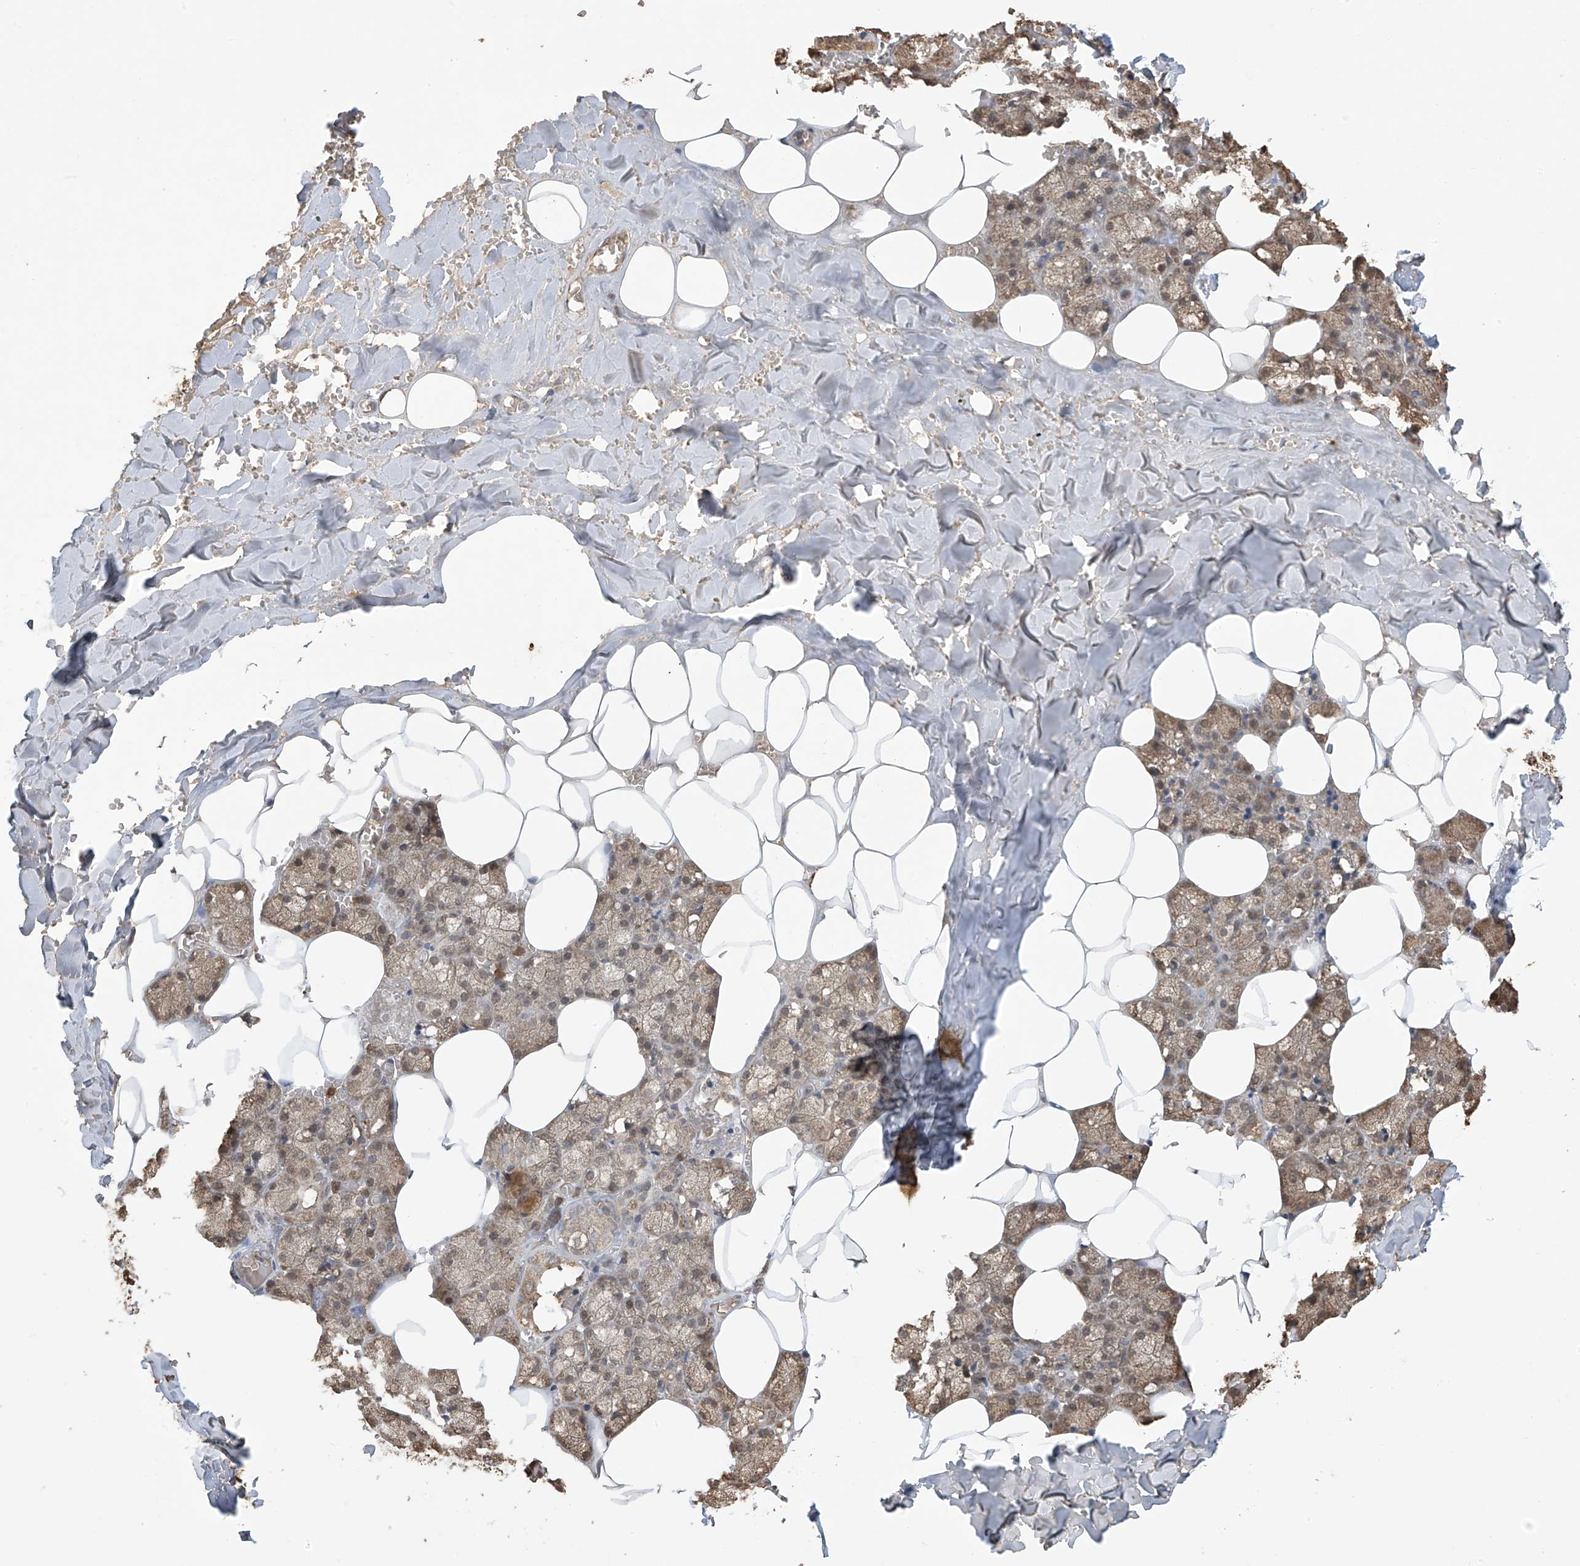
{"staining": {"intensity": "moderate", "quantity": ">75%", "location": "cytoplasmic/membranous"}, "tissue": "salivary gland", "cell_type": "Glandular cells", "image_type": "normal", "snomed": [{"axis": "morphology", "description": "Normal tissue, NOS"}, {"axis": "topography", "description": "Salivary gland"}], "caption": "High-magnification brightfield microscopy of unremarkable salivary gland stained with DAB (brown) and counterstained with hematoxylin (blue). glandular cells exhibit moderate cytoplasmic/membranous staining is identified in about>75% of cells. The staining was performed using DAB (3,3'-diaminobenzidine) to visualize the protein expression in brown, while the nuclei were stained in blue with hematoxylin (Magnification: 20x).", "gene": "PNPT1", "patient": {"sex": "male", "age": 62}}